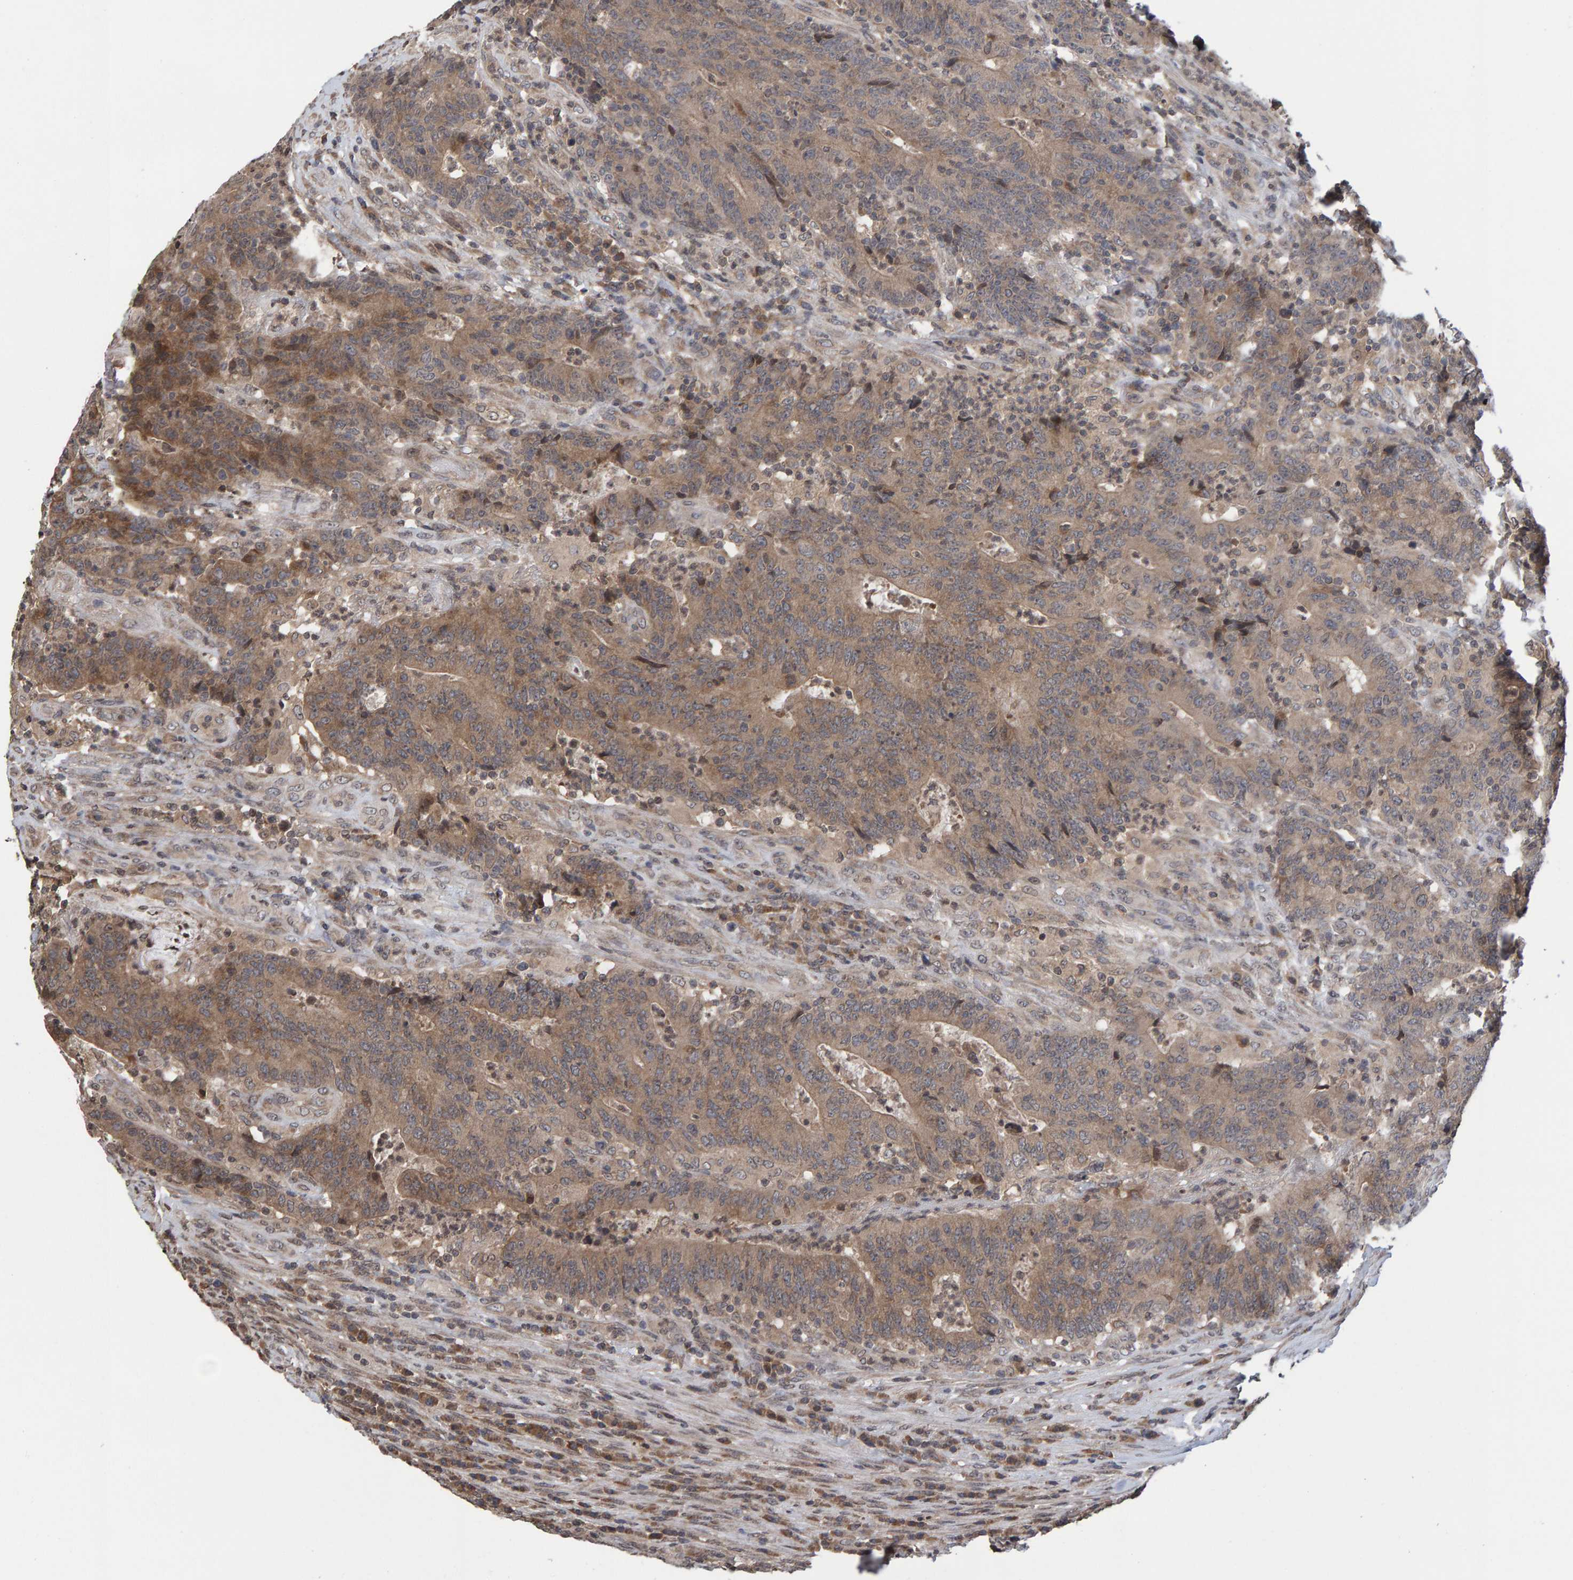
{"staining": {"intensity": "moderate", "quantity": ">75%", "location": "cytoplasmic/membranous"}, "tissue": "colorectal cancer", "cell_type": "Tumor cells", "image_type": "cancer", "snomed": [{"axis": "morphology", "description": "Normal tissue, NOS"}, {"axis": "morphology", "description": "Adenocarcinoma, NOS"}, {"axis": "topography", "description": "Colon"}], "caption": "Protein expression analysis of adenocarcinoma (colorectal) exhibits moderate cytoplasmic/membranous expression in approximately >75% of tumor cells. (Stains: DAB in brown, nuclei in blue, Microscopy: brightfield microscopy at high magnification).", "gene": "GAB2", "patient": {"sex": "female", "age": 75}}